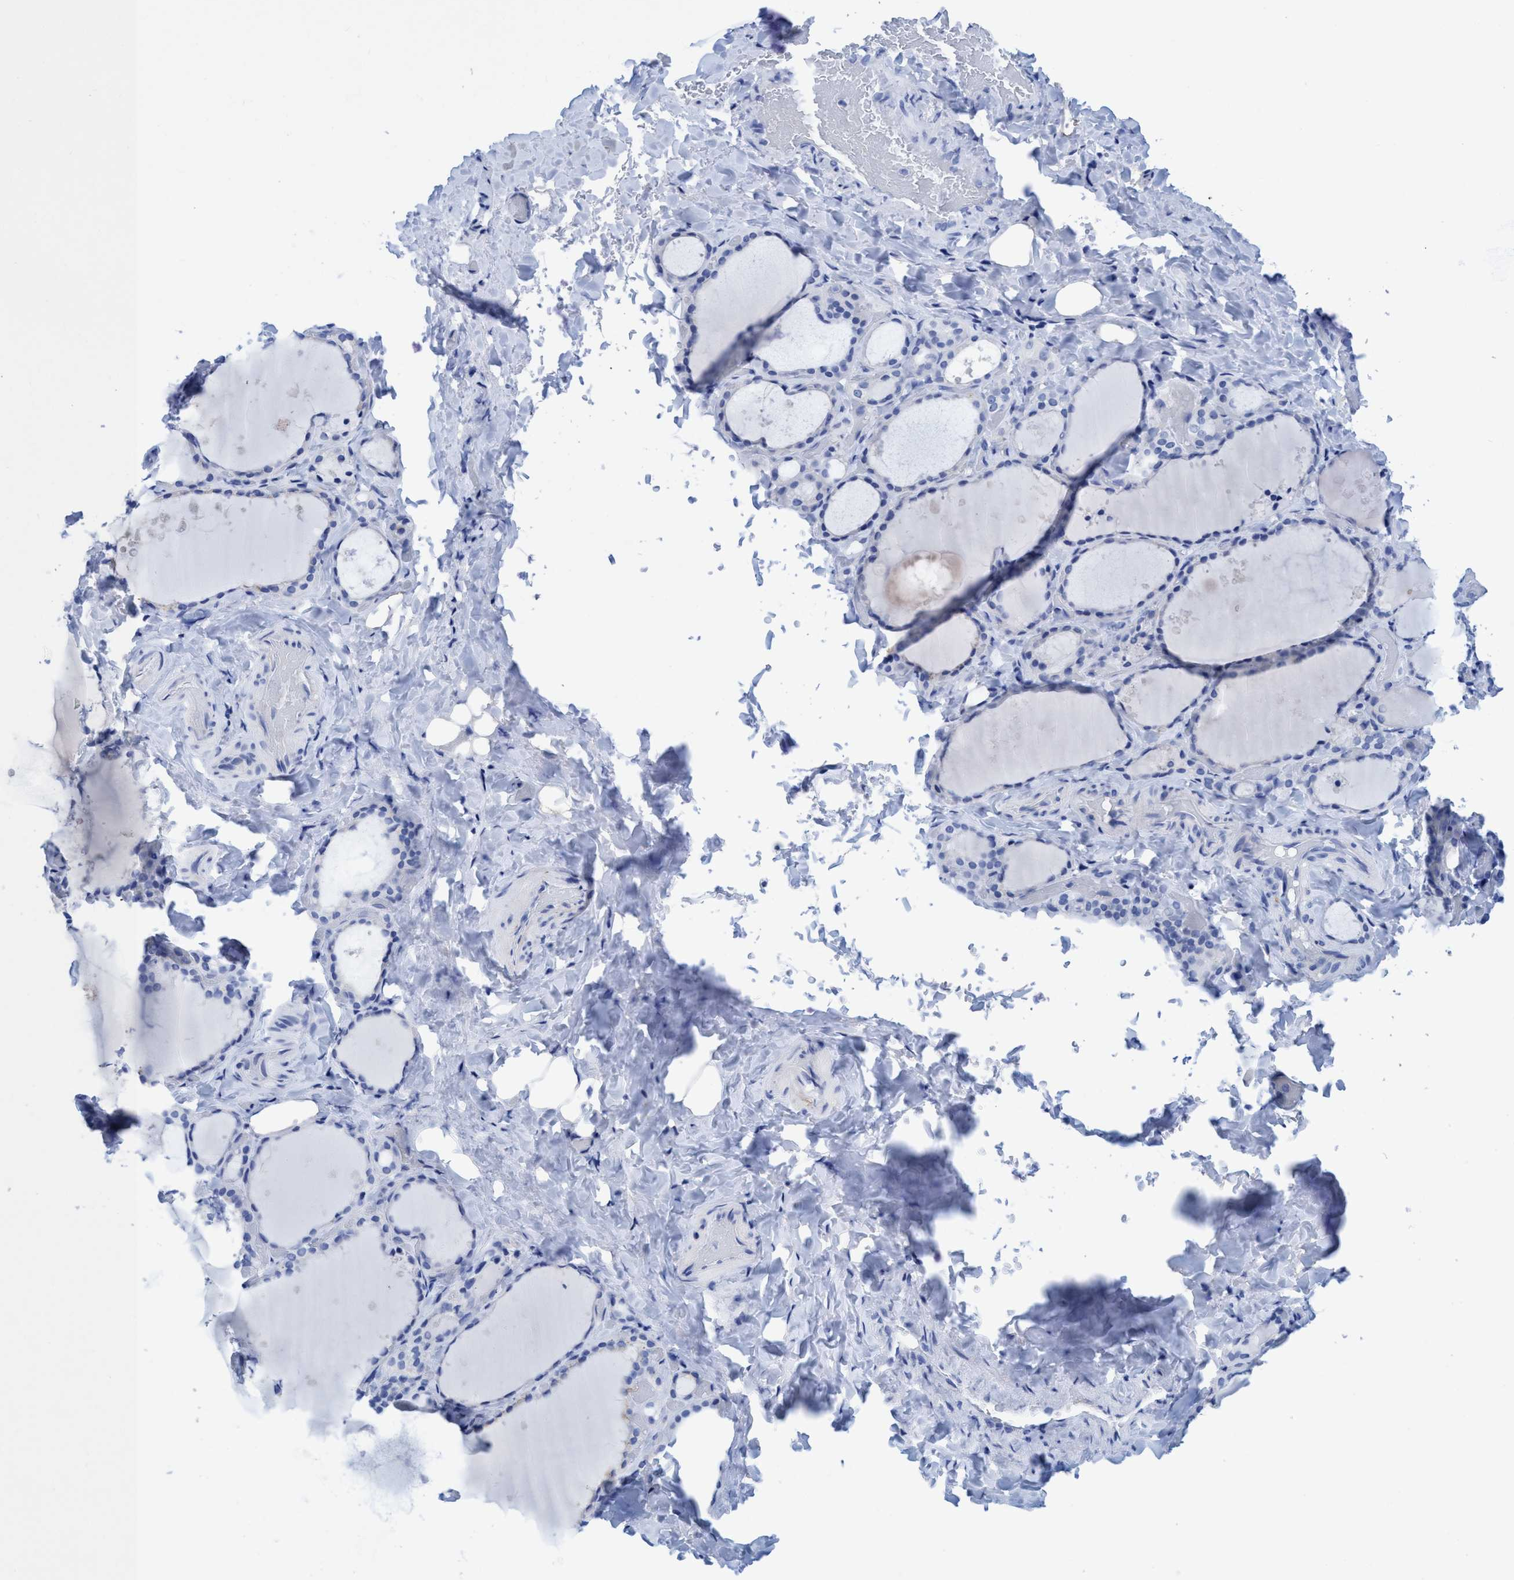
{"staining": {"intensity": "negative", "quantity": "none", "location": "none"}, "tissue": "thyroid gland", "cell_type": "Glandular cells", "image_type": "normal", "snomed": [{"axis": "morphology", "description": "Normal tissue, NOS"}, {"axis": "topography", "description": "Thyroid gland"}], "caption": "This is an IHC image of unremarkable thyroid gland. There is no expression in glandular cells.", "gene": "PLPPR1", "patient": {"sex": "female", "age": 44}}